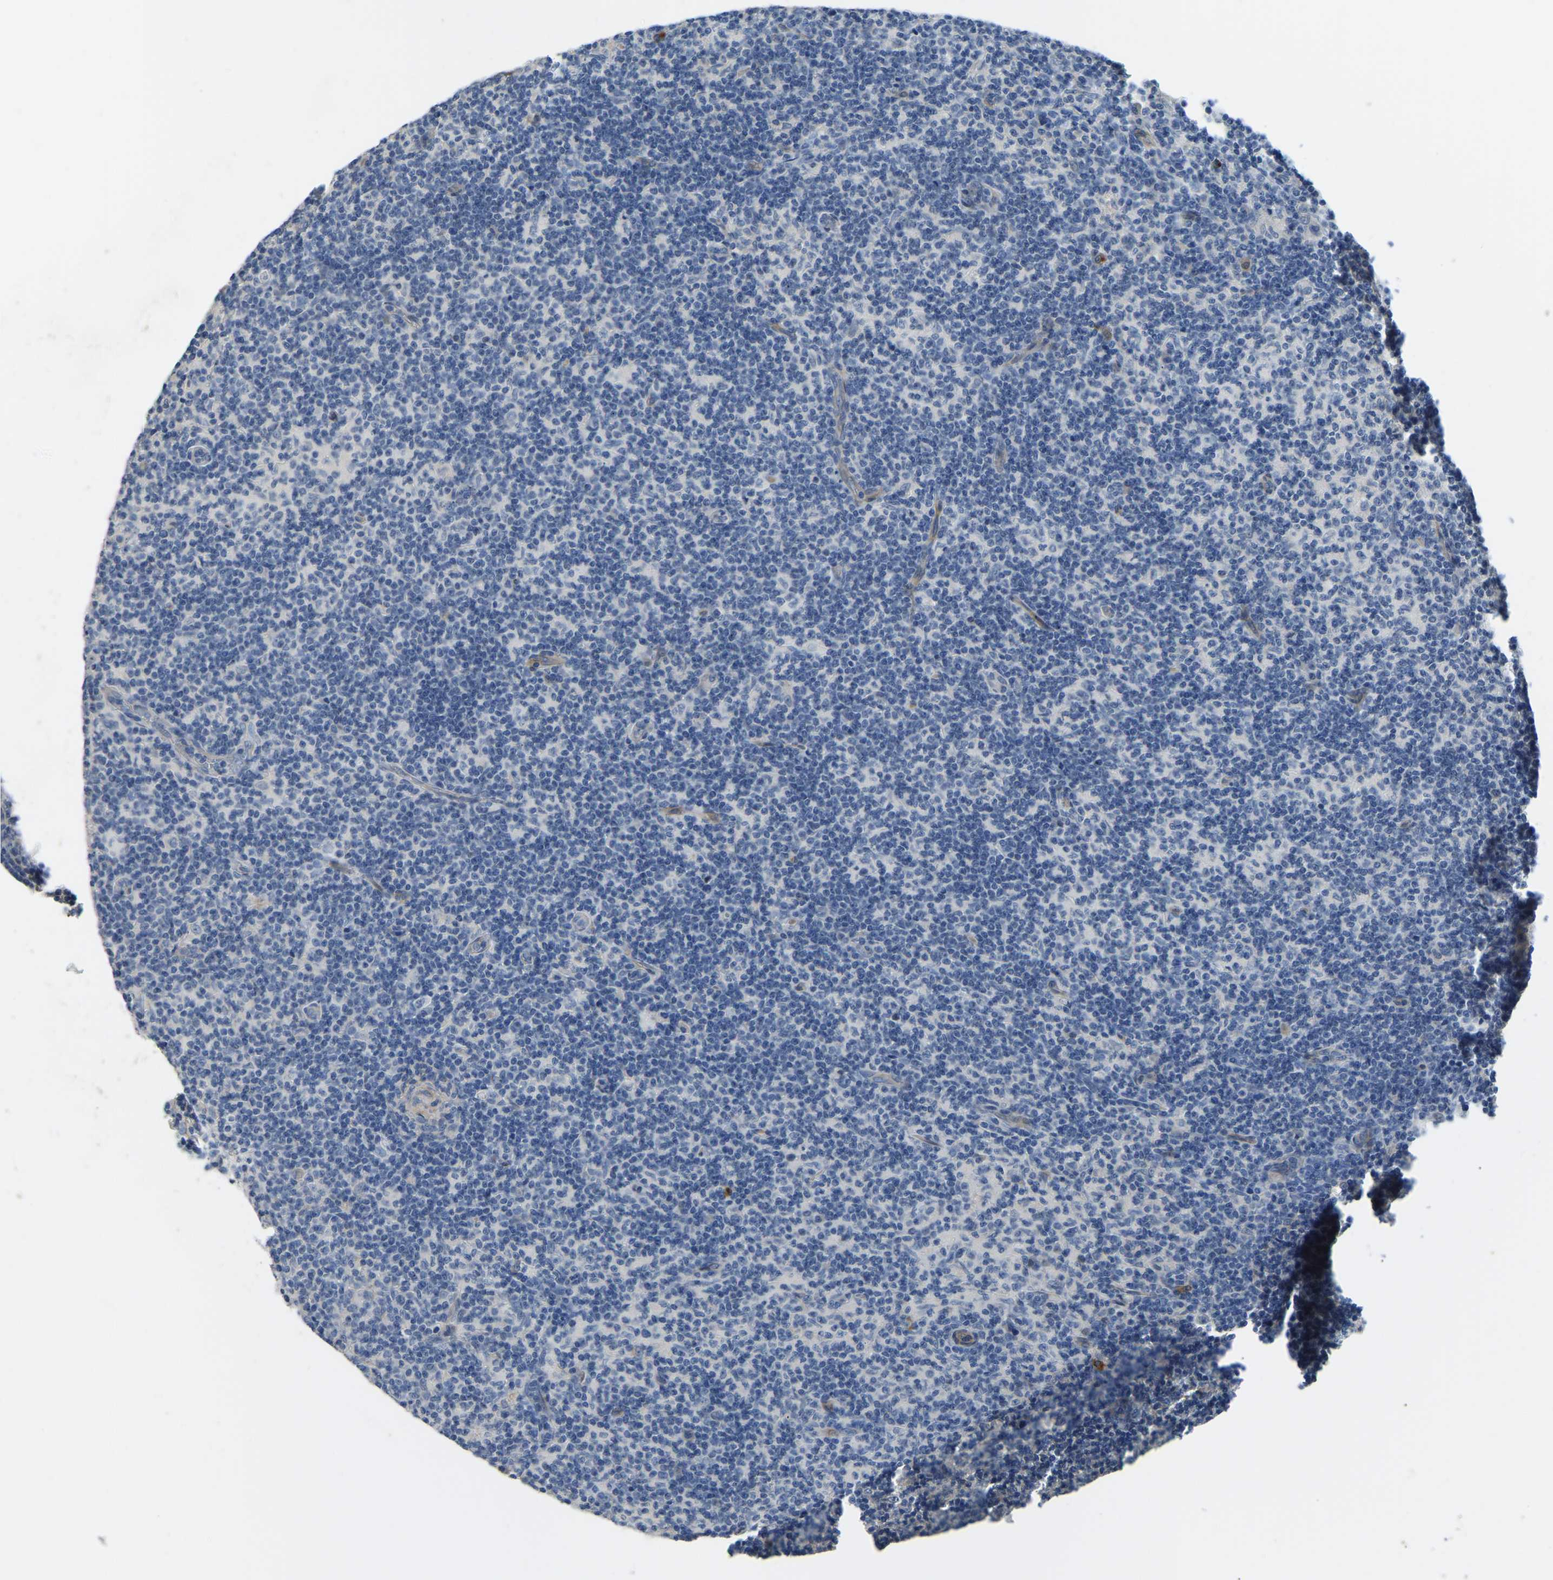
{"staining": {"intensity": "negative", "quantity": "none", "location": "none"}, "tissue": "lymph node", "cell_type": "Germinal center cells", "image_type": "normal", "snomed": [{"axis": "morphology", "description": "Normal tissue, NOS"}, {"axis": "morphology", "description": "Inflammation, NOS"}, {"axis": "topography", "description": "Lymph node"}], "caption": "There is no significant staining in germinal center cells of lymph node. (DAB (3,3'-diaminobenzidine) immunohistochemistry (IHC) with hematoxylin counter stain).", "gene": "HIGD2B", "patient": {"sex": "male", "age": 55}}